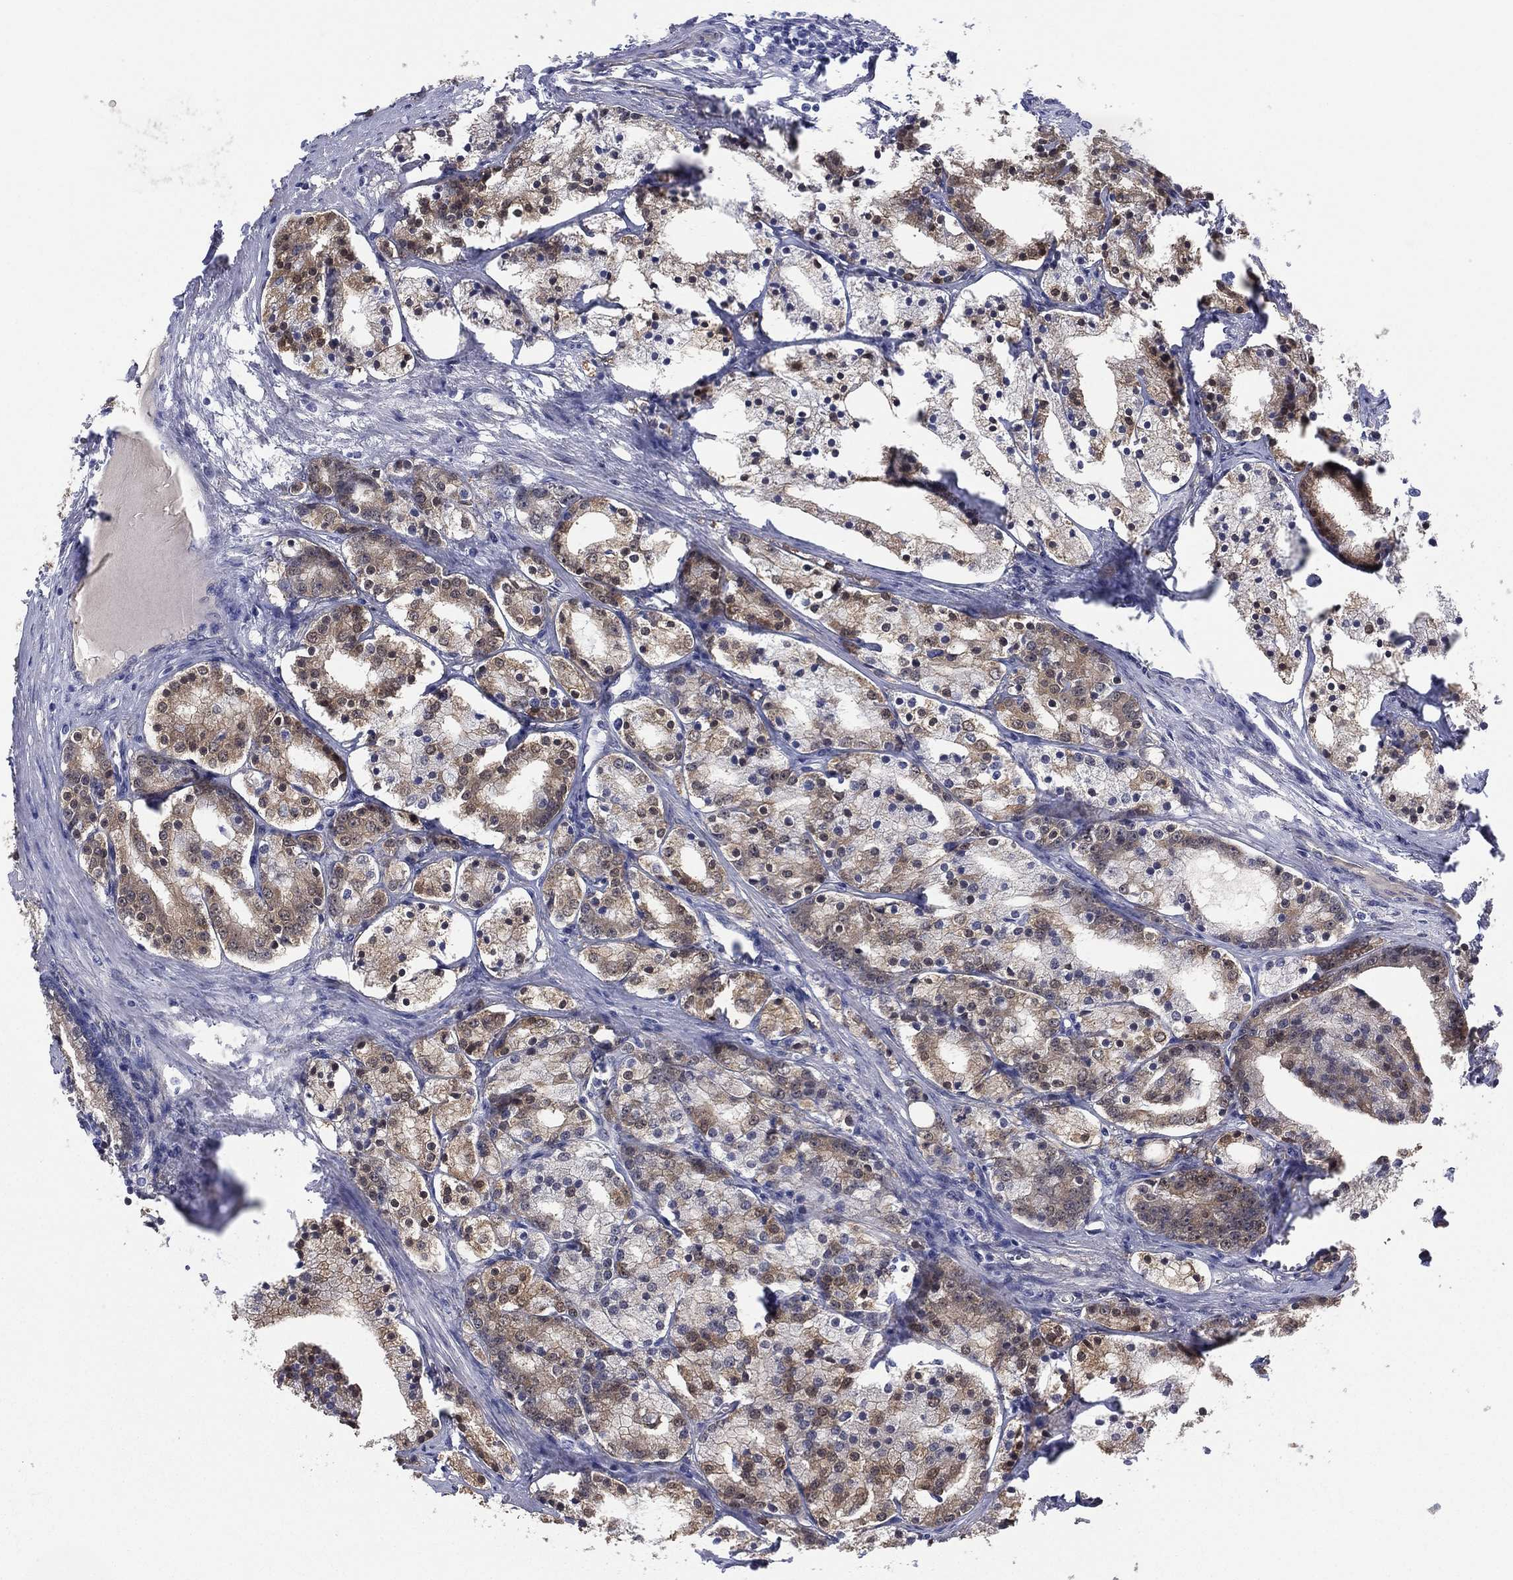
{"staining": {"intensity": "moderate", "quantity": "25%-75%", "location": "cytoplasmic/membranous"}, "tissue": "prostate cancer", "cell_type": "Tumor cells", "image_type": "cancer", "snomed": [{"axis": "morphology", "description": "Adenocarcinoma, NOS"}, {"axis": "topography", "description": "Prostate"}], "caption": "A micrograph showing moderate cytoplasmic/membranous positivity in about 25%-75% of tumor cells in prostate adenocarcinoma, as visualized by brown immunohistochemical staining.", "gene": "DDAH1", "patient": {"sex": "male", "age": 69}}